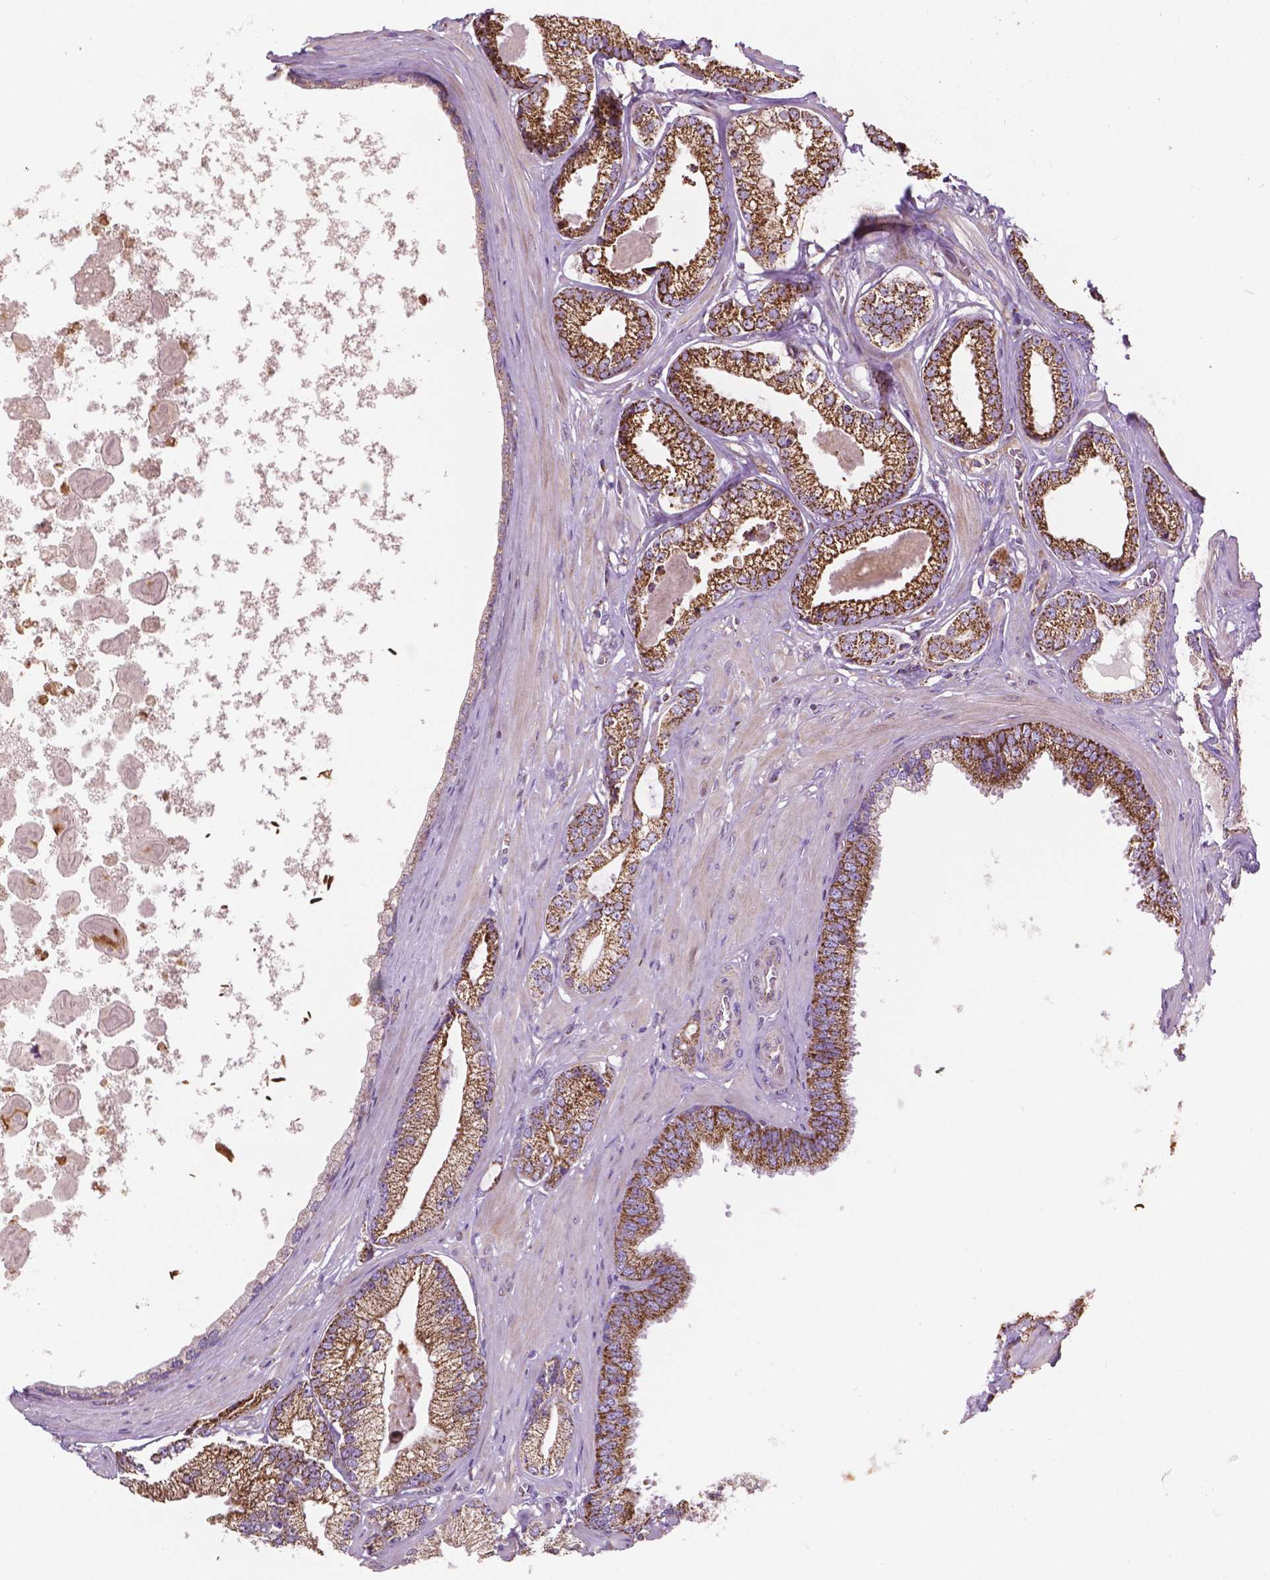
{"staining": {"intensity": "strong", "quantity": ">75%", "location": "cytoplasmic/membranous"}, "tissue": "prostate cancer", "cell_type": "Tumor cells", "image_type": "cancer", "snomed": [{"axis": "morphology", "description": "Adenocarcinoma, Low grade"}, {"axis": "topography", "description": "Prostate"}], "caption": "Protein expression analysis of prostate adenocarcinoma (low-grade) reveals strong cytoplasmic/membranous expression in about >75% of tumor cells.", "gene": "PIBF1", "patient": {"sex": "male", "age": 64}}